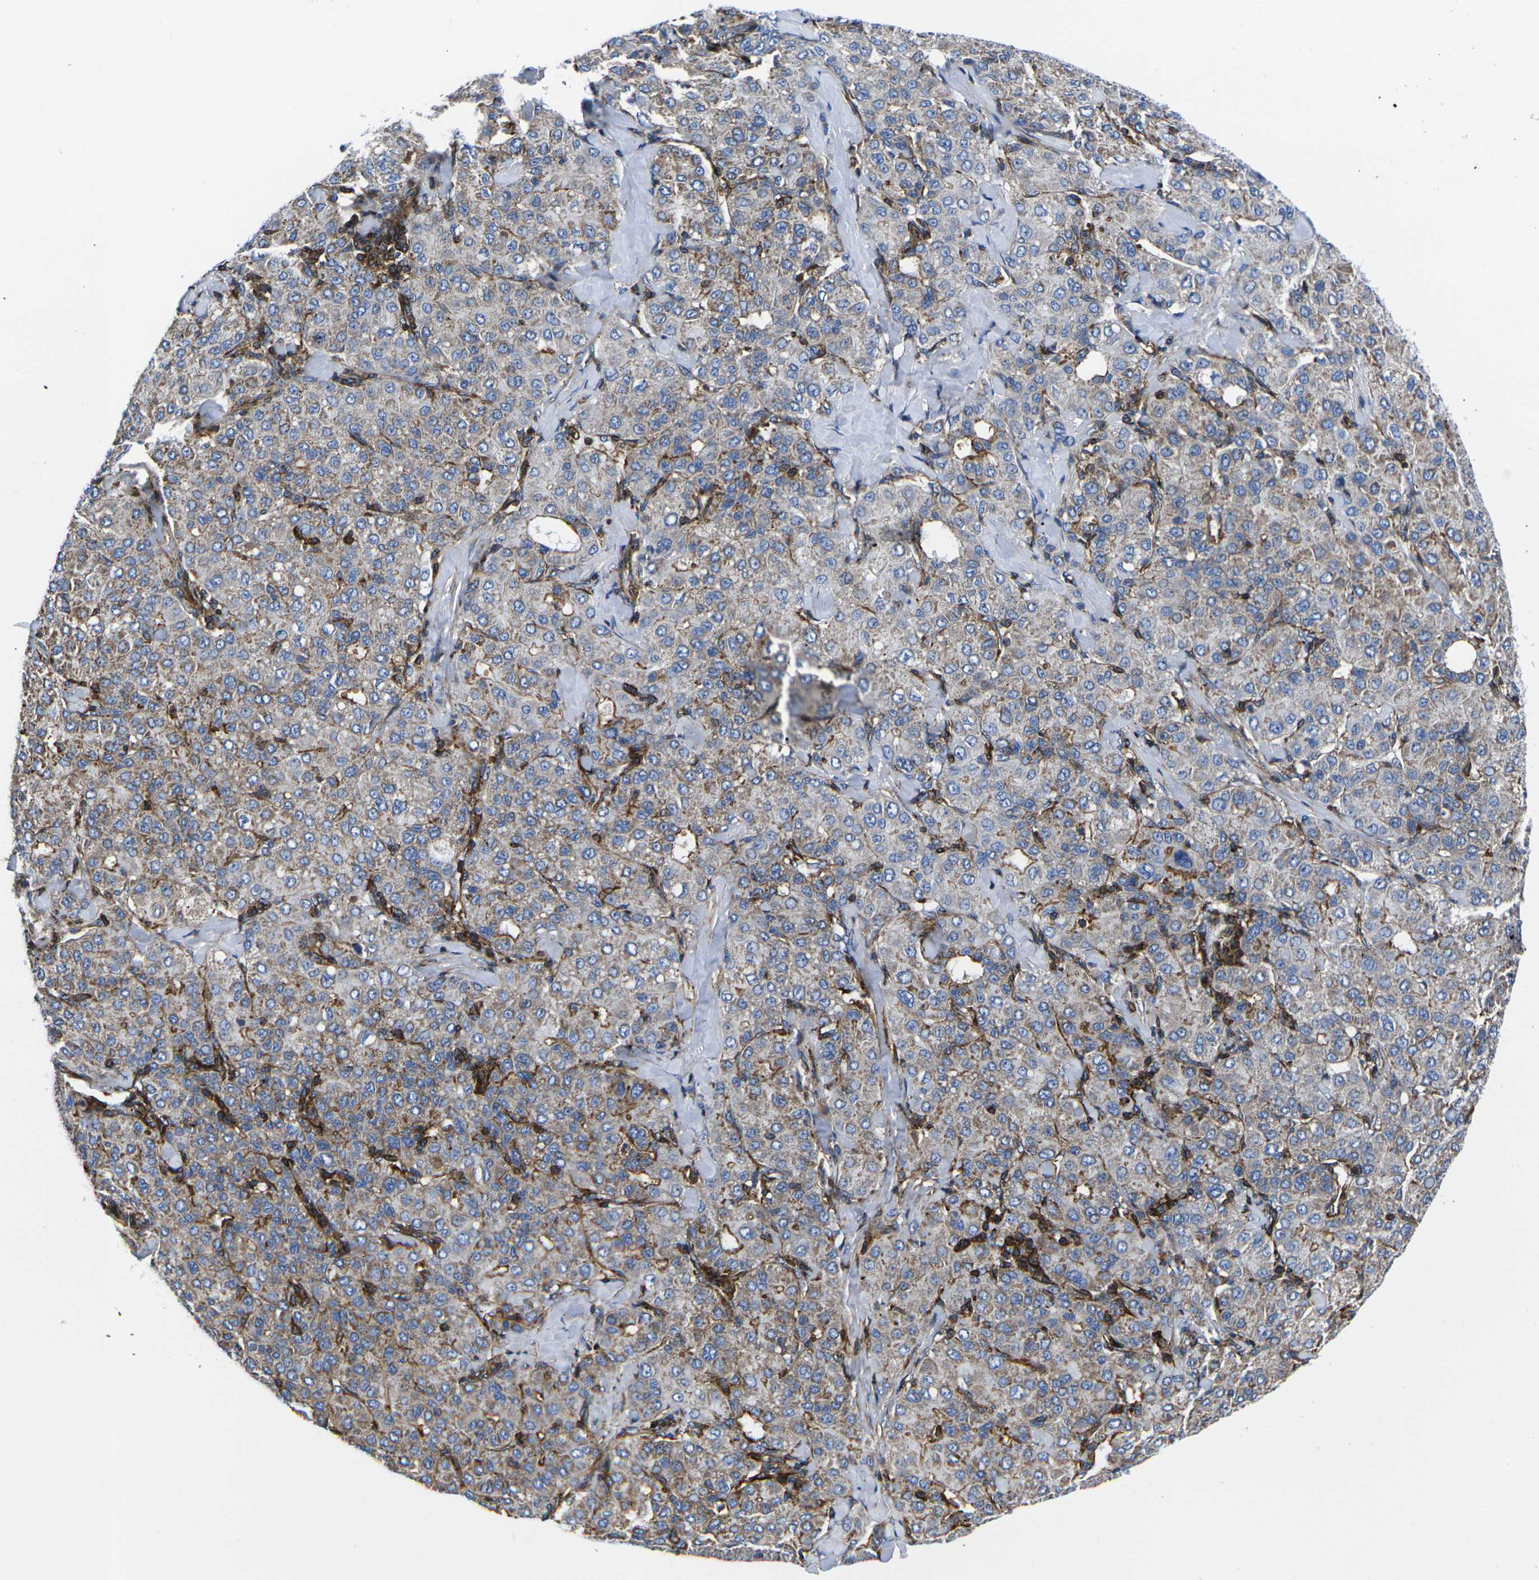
{"staining": {"intensity": "moderate", "quantity": "25%-75%", "location": "cytoplasmic/membranous"}, "tissue": "liver cancer", "cell_type": "Tumor cells", "image_type": "cancer", "snomed": [{"axis": "morphology", "description": "Carcinoma, Hepatocellular, NOS"}, {"axis": "topography", "description": "Liver"}], "caption": "Liver hepatocellular carcinoma stained with a brown dye exhibits moderate cytoplasmic/membranous positive expression in approximately 25%-75% of tumor cells.", "gene": "GPR4", "patient": {"sex": "male", "age": 65}}